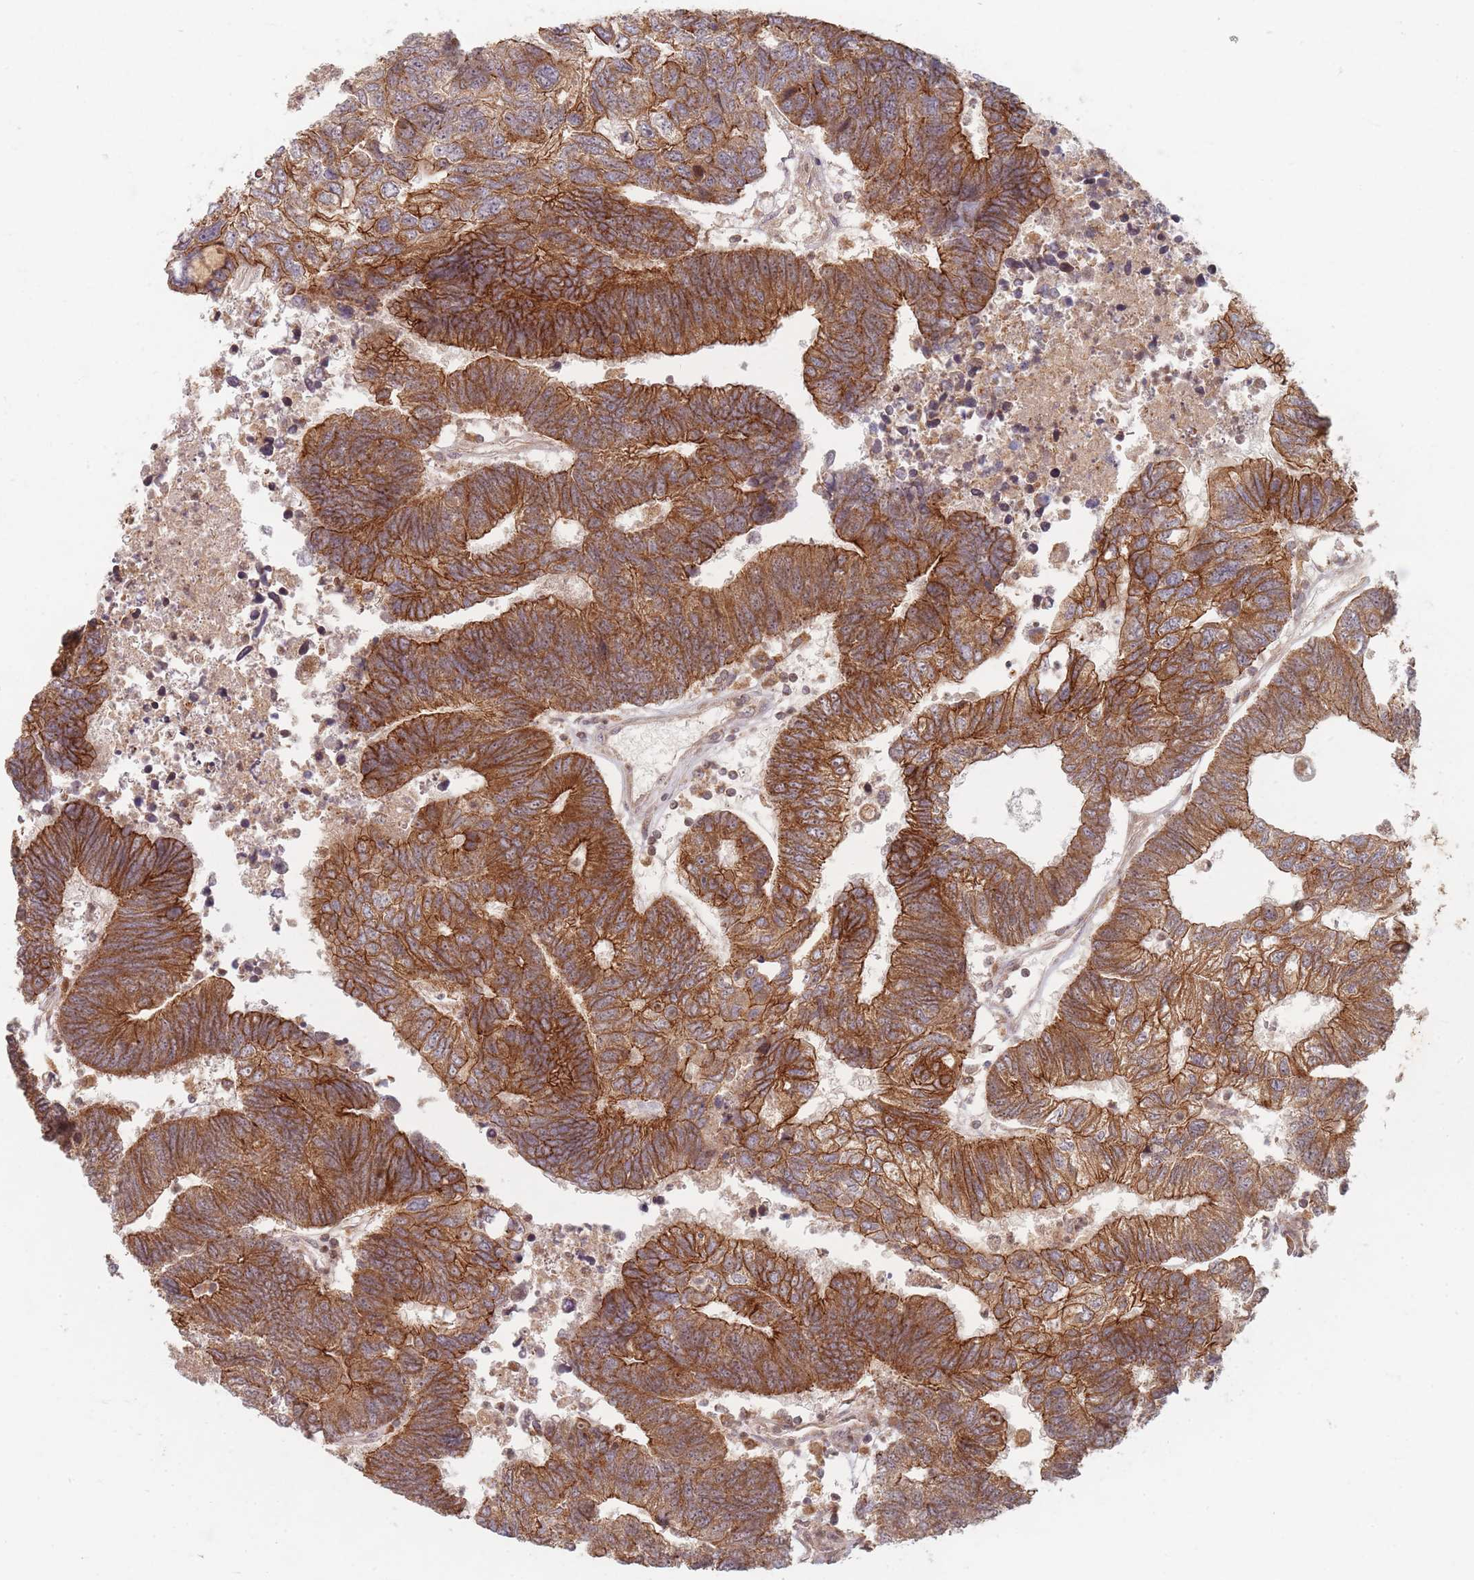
{"staining": {"intensity": "strong", "quantity": ">75%", "location": "cytoplasmic/membranous"}, "tissue": "colorectal cancer", "cell_type": "Tumor cells", "image_type": "cancer", "snomed": [{"axis": "morphology", "description": "Adenocarcinoma, NOS"}, {"axis": "topography", "description": "Colon"}], "caption": "Colorectal cancer stained with a brown dye exhibits strong cytoplasmic/membranous positive staining in approximately >75% of tumor cells.", "gene": "RADX", "patient": {"sex": "female", "age": 48}}